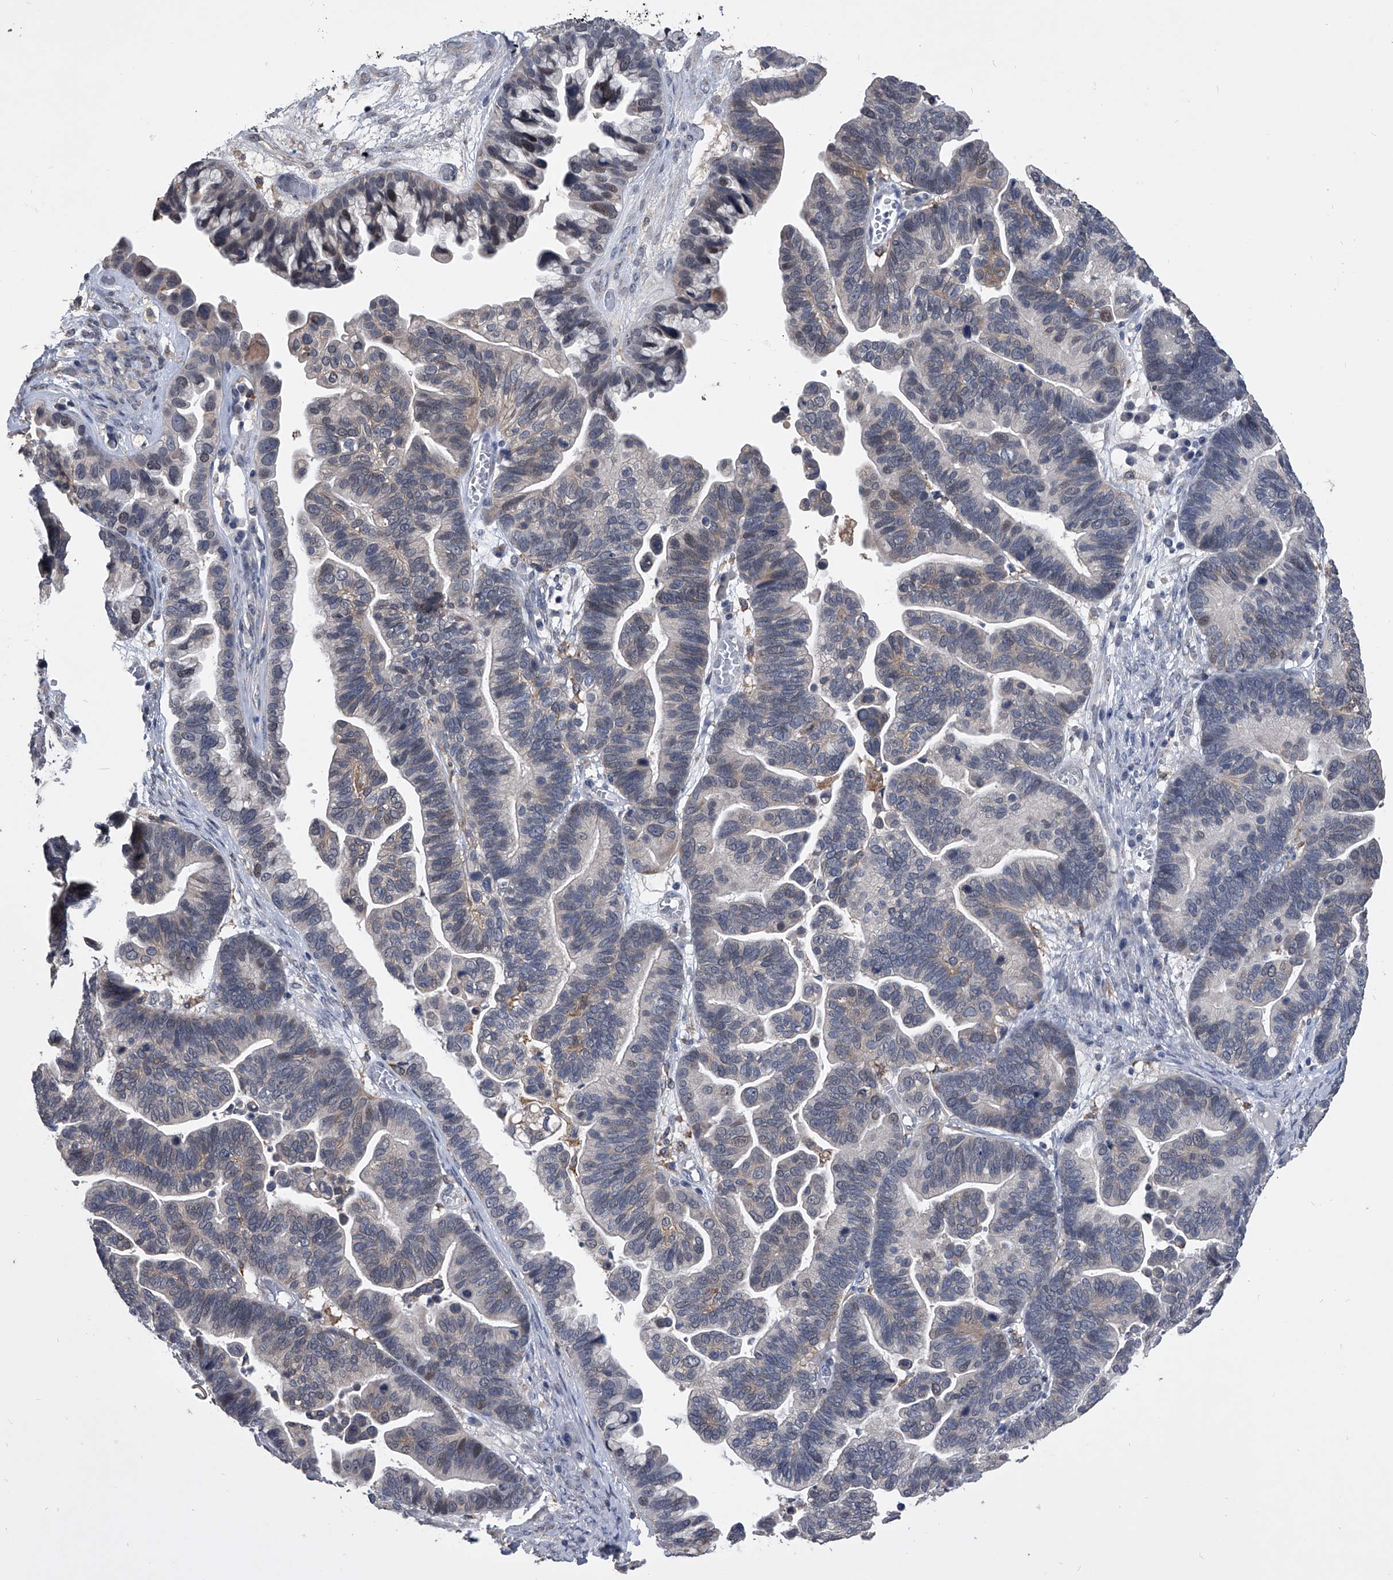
{"staining": {"intensity": "negative", "quantity": "none", "location": "none"}, "tissue": "ovarian cancer", "cell_type": "Tumor cells", "image_type": "cancer", "snomed": [{"axis": "morphology", "description": "Cystadenocarcinoma, serous, NOS"}, {"axis": "topography", "description": "Ovary"}], "caption": "Protein analysis of ovarian cancer displays no significant staining in tumor cells.", "gene": "MAP4K3", "patient": {"sex": "female", "age": 56}}